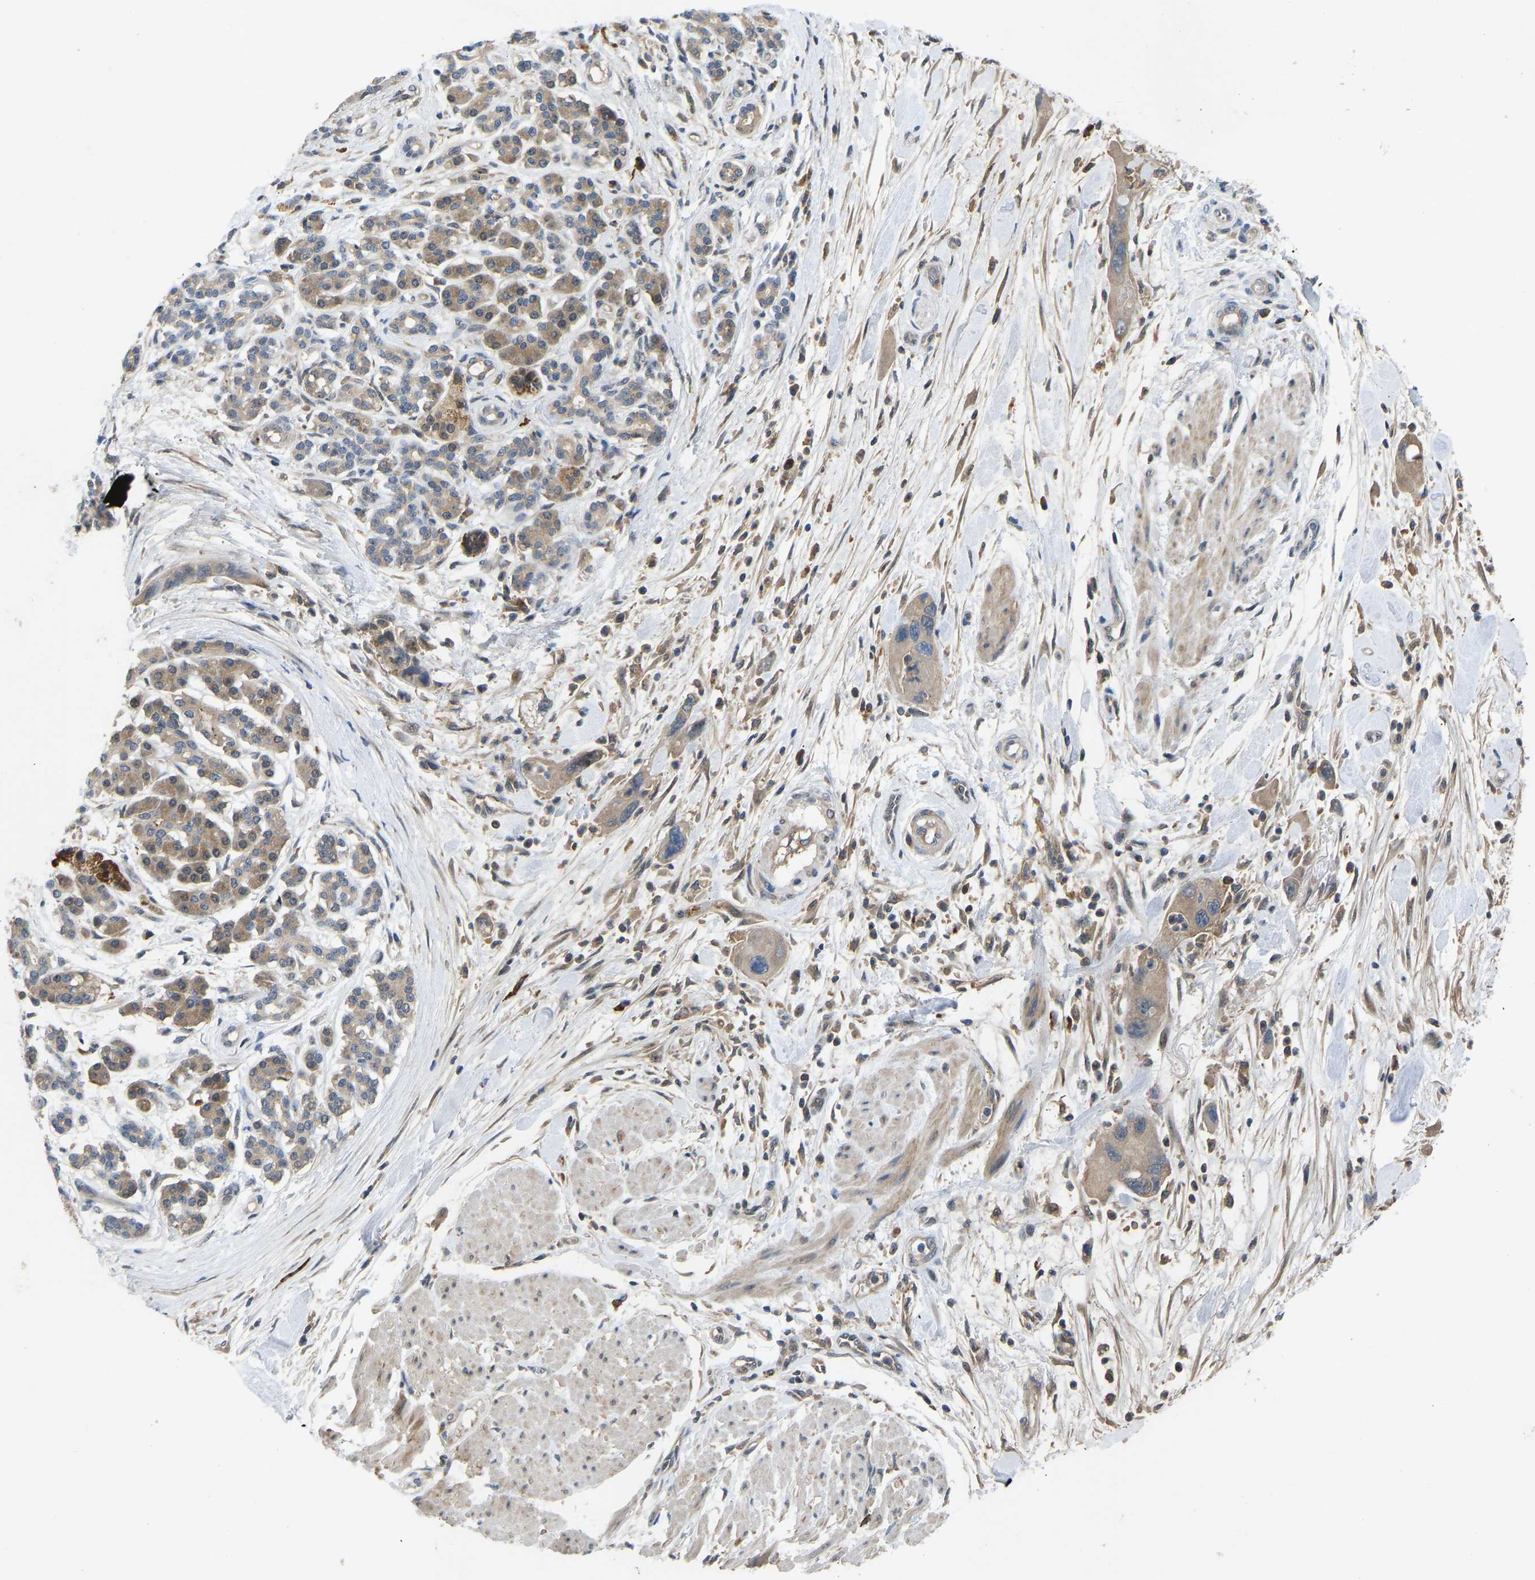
{"staining": {"intensity": "weak", "quantity": "25%-75%", "location": "cytoplasmic/membranous"}, "tissue": "pancreatic cancer", "cell_type": "Tumor cells", "image_type": "cancer", "snomed": [{"axis": "morphology", "description": "Normal tissue, NOS"}, {"axis": "morphology", "description": "Adenocarcinoma, NOS"}, {"axis": "topography", "description": "Pancreas"}], "caption": "Adenocarcinoma (pancreatic) stained with a brown dye demonstrates weak cytoplasmic/membranous positive positivity in about 25%-75% of tumor cells.", "gene": "ZNF251", "patient": {"sex": "female", "age": 71}}